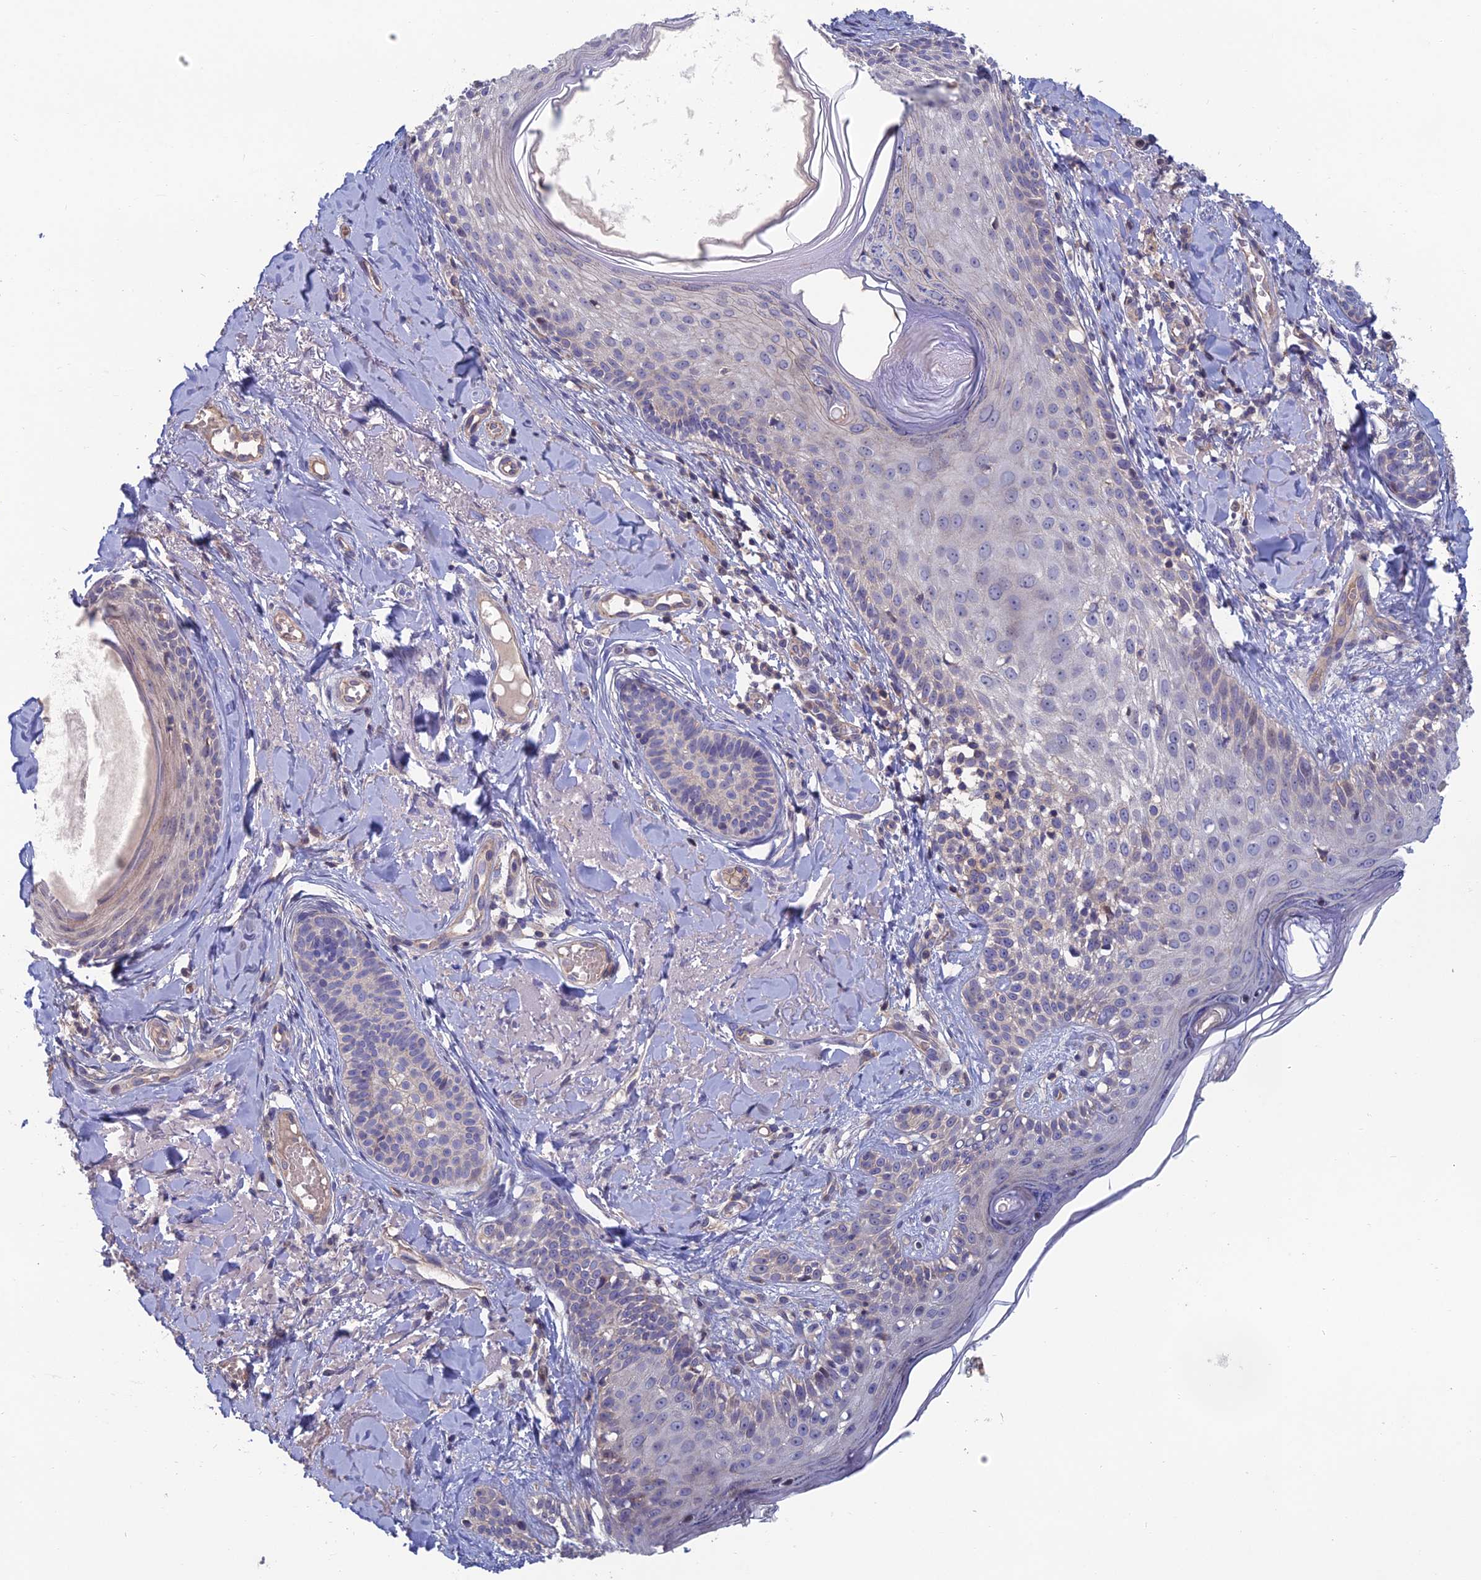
{"staining": {"intensity": "negative", "quantity": "none", "location": "none"}, "tissue": "skin cancer", "cell_type": "Tumor cells", "image_type": "cancer", "snomed": [{"axis": "morphology", "description": "Basal cell carcinoma"}, {"axis": "topography", "description": "Skin"}], "caption": "Micrograph shows no protein expression in tumor cells of basal cell carcinoma (skin) tissue.", "gene": "USP37", "patient": {"sex": "female", "age": 76}}